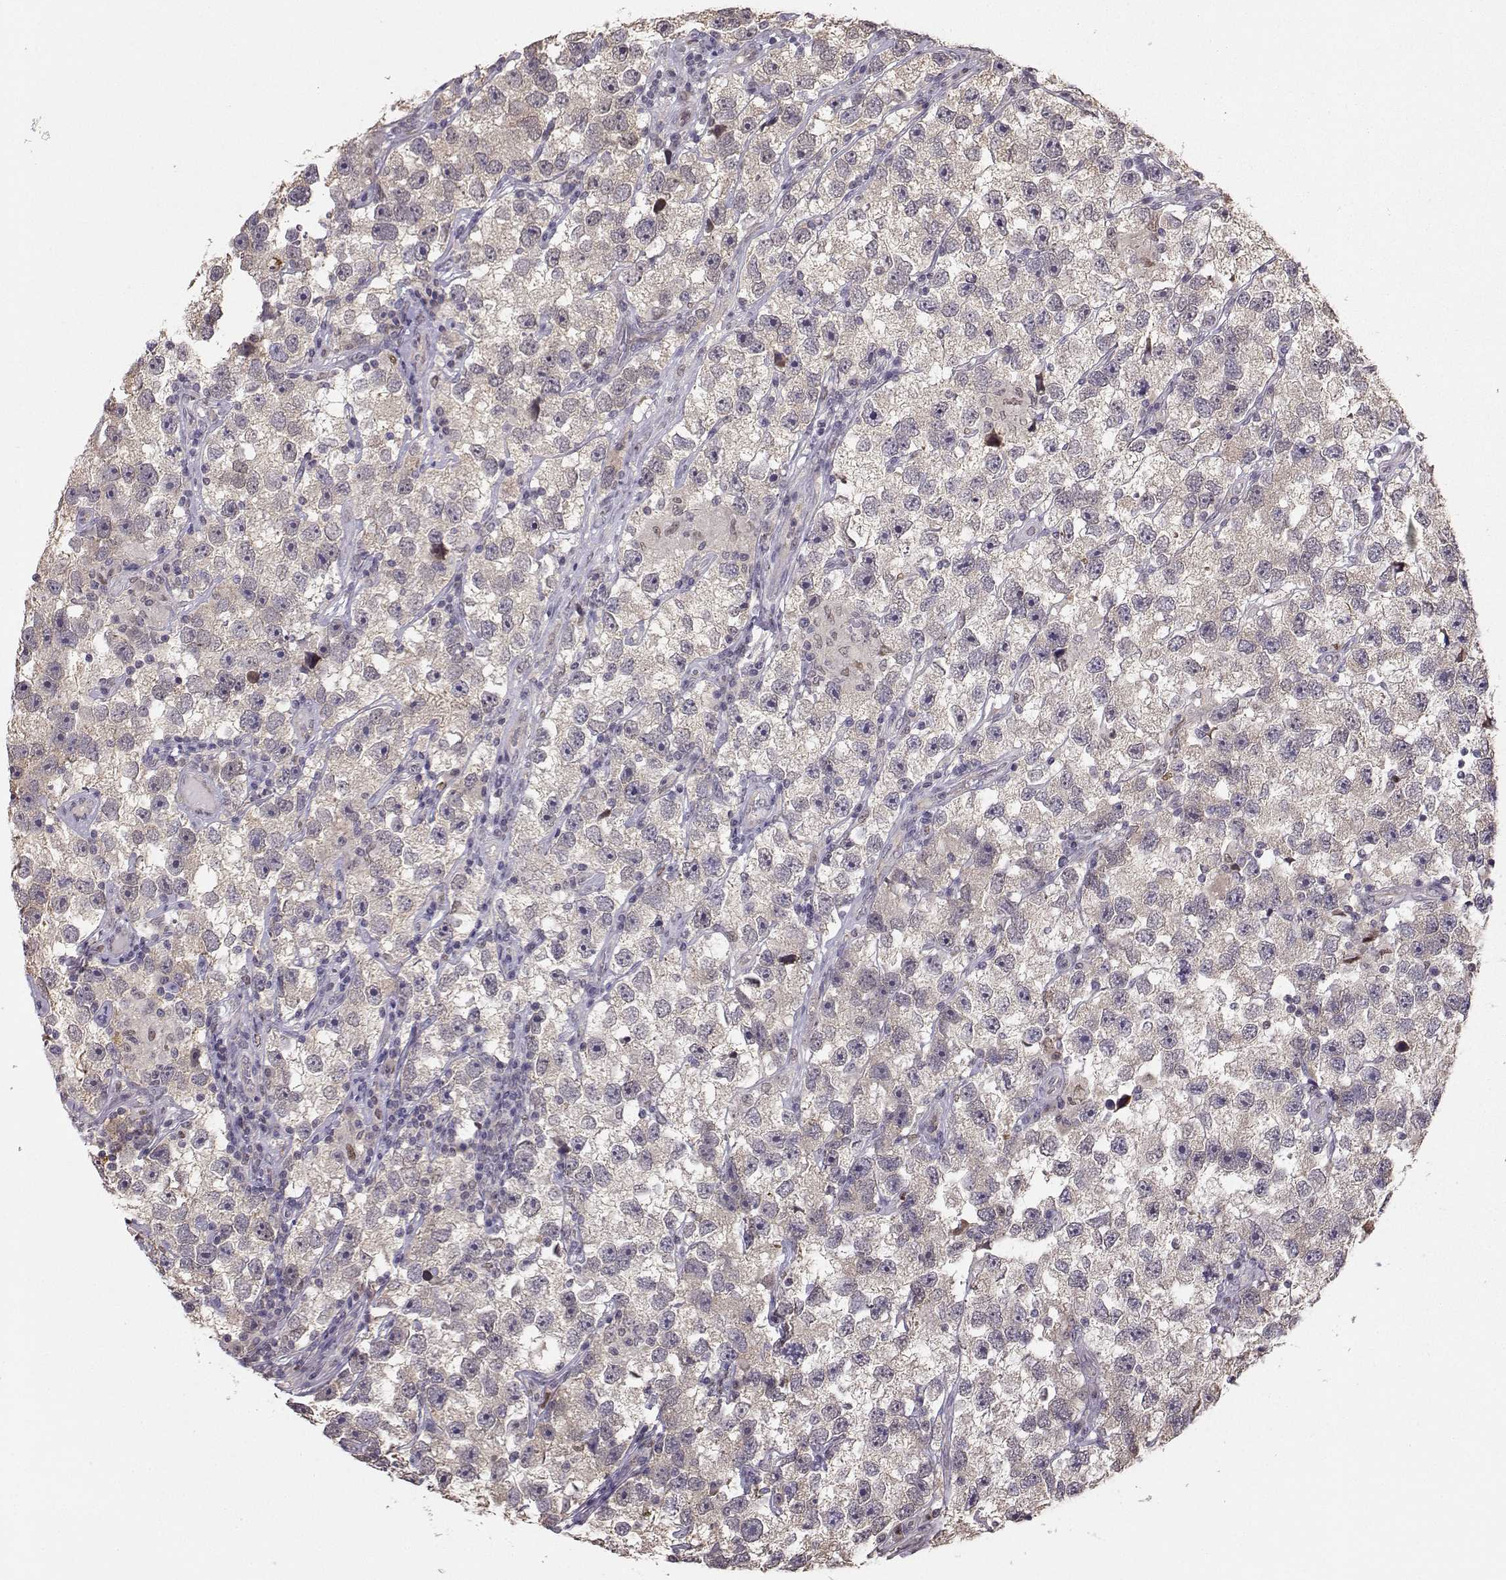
{"staining": {"intensity": "negative", "quantity": "none", "location": "none"}, "tissue": "testis cancer", "cell_type": "Tumor cells", "image_type": "cancer", "snomed": [{"axis": "morphology", "description": "Seminoma, NOS"}, {"axis": "topography", "description": "Testis"}], "caption": "There is no significant positivity in tumor cells of testis cancer (seminoma).", "gene": "PKP2", "patient": {"sex": "male", "age": 26}}